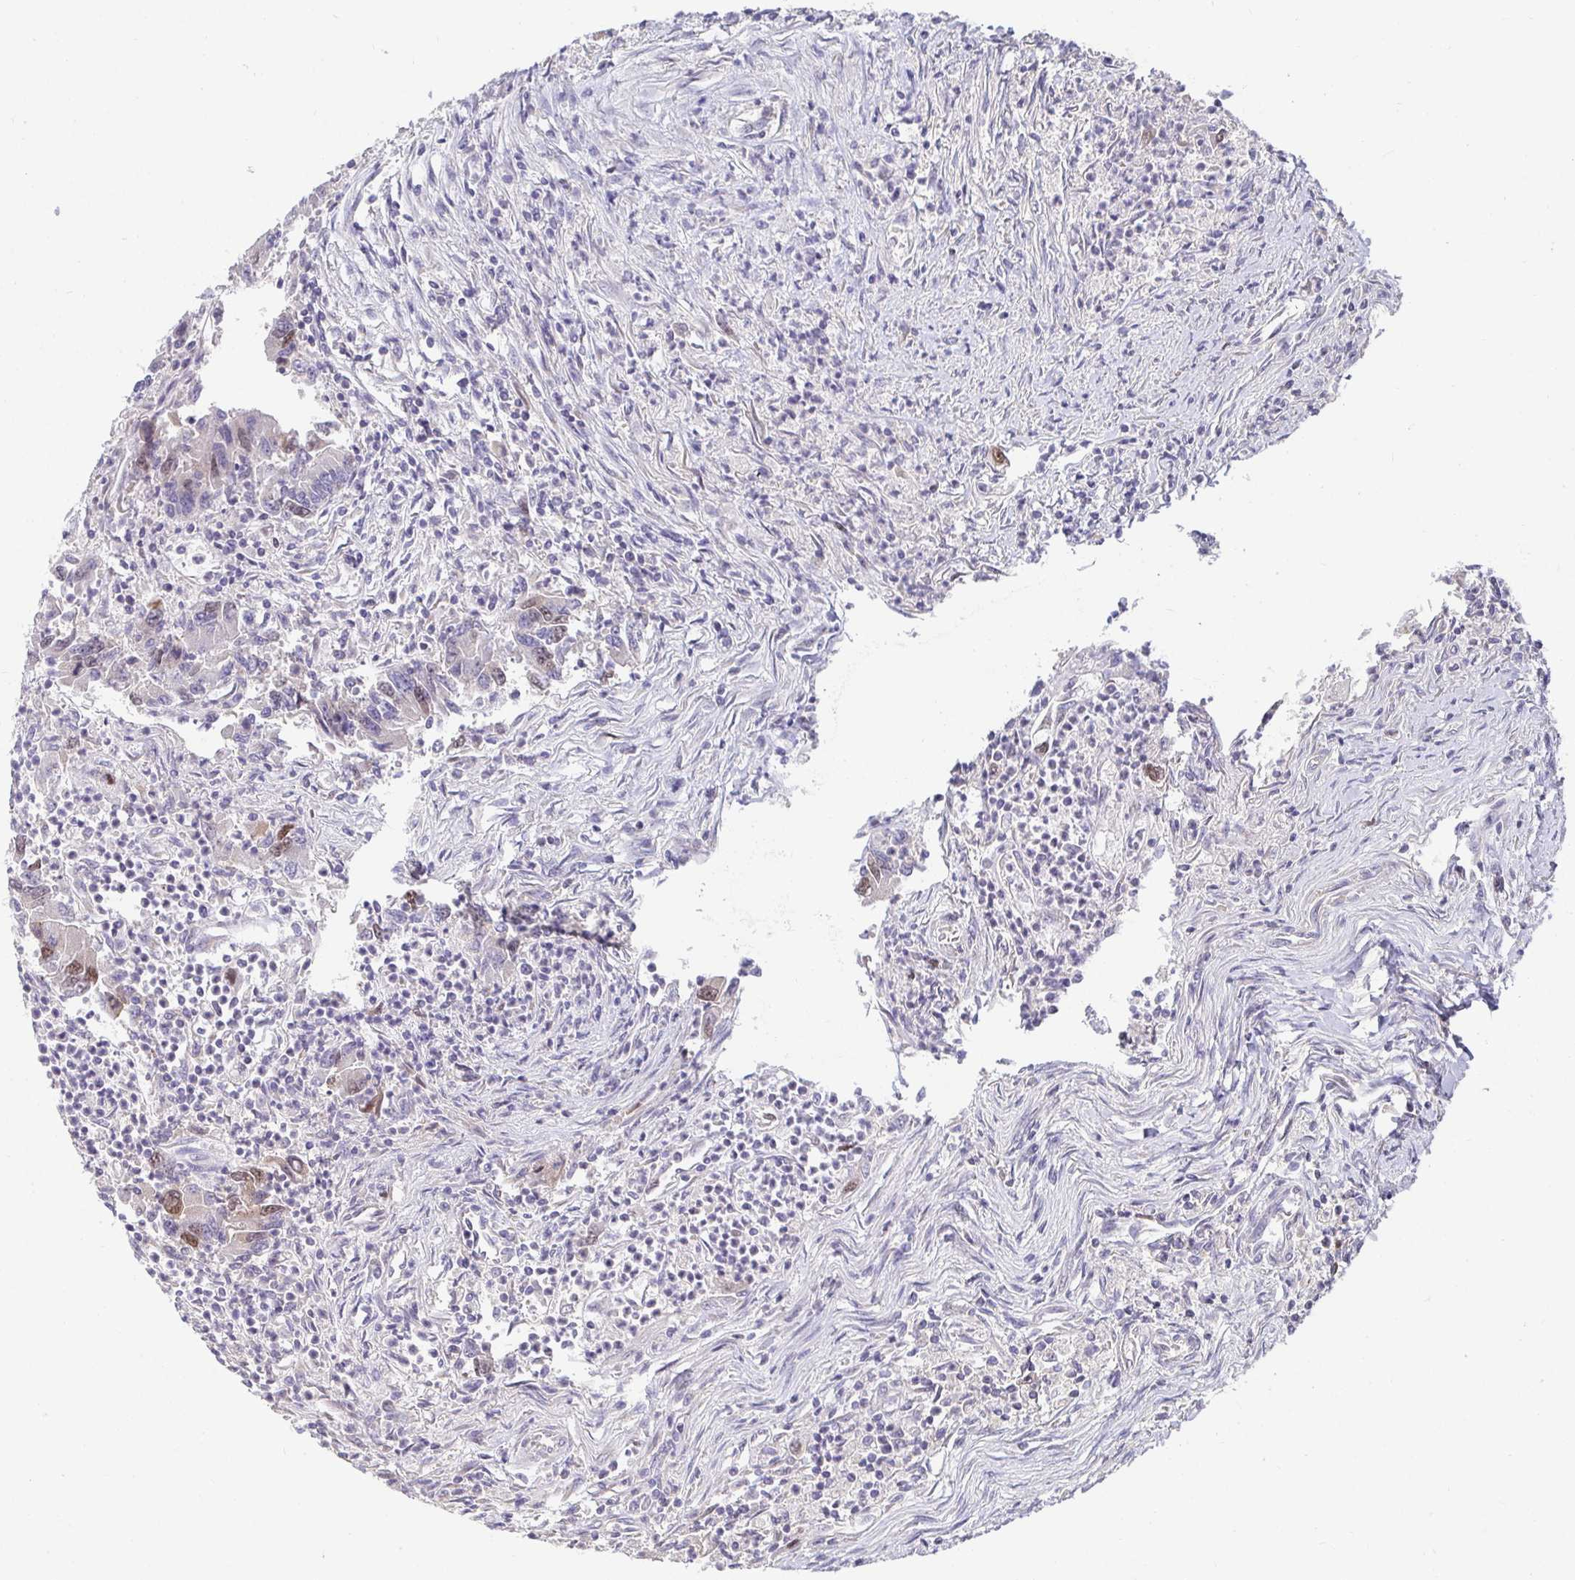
{"staining": {"intensity": "weak", "quantity": "<25%", "location": "nuclear"}, "tissue": "colorectal cancer", "cell_type": "Tumor cells", "image_type": "cancer", "snomed": [{"axis": "morphology", "description": "Adenocarcinoma, NOS"}, {"axis": "topography", "description": "Colon"}], "caption": "Immunohistochemistry (IHC) micrograph of neoplastic tissue: human colorectal cancer (adenocarcinoma) stained with DAB reveals no significant protein expression in tumor cells.", "gene": "ANLN", "patient": {"sex": "female", "age": 67}}